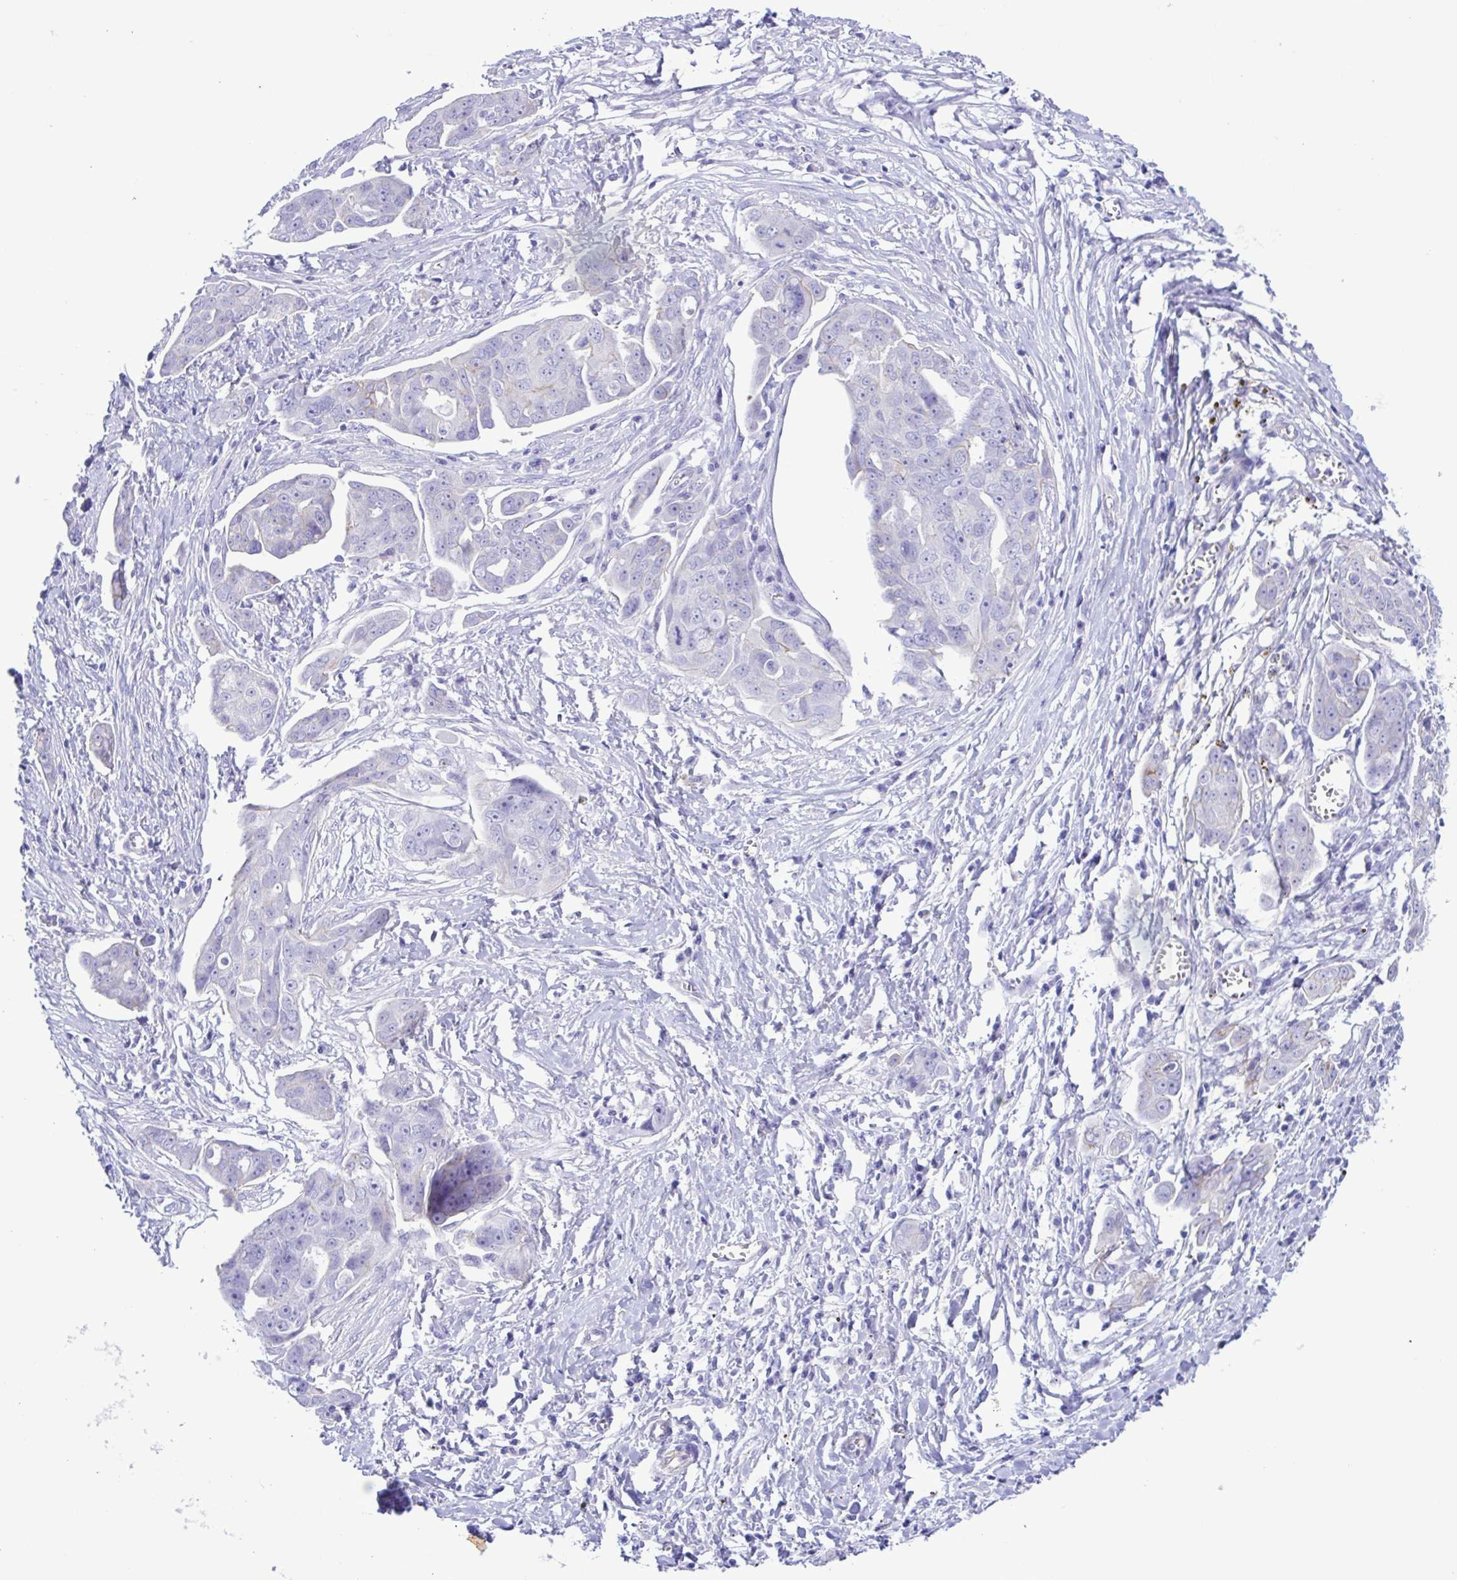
{"staining": {"intensity": "negative", "quantity": "none", "location": "none"}, "tissue": "ovarian cancer", "cell_type": "Tumor cells", "image_type": "cancer", "snomed": [{"axis": "morphology", "description": "Carcinoma, endometroid"}, {"axis": "topography", "description": "Ovary"}], "caption": "The photomicrograph reveals no significant expression in tumor cells of endometroid carcinoma (ovarian).", "gene": "CYP11A1", "patient": {"sex": "female", "age": 70}}